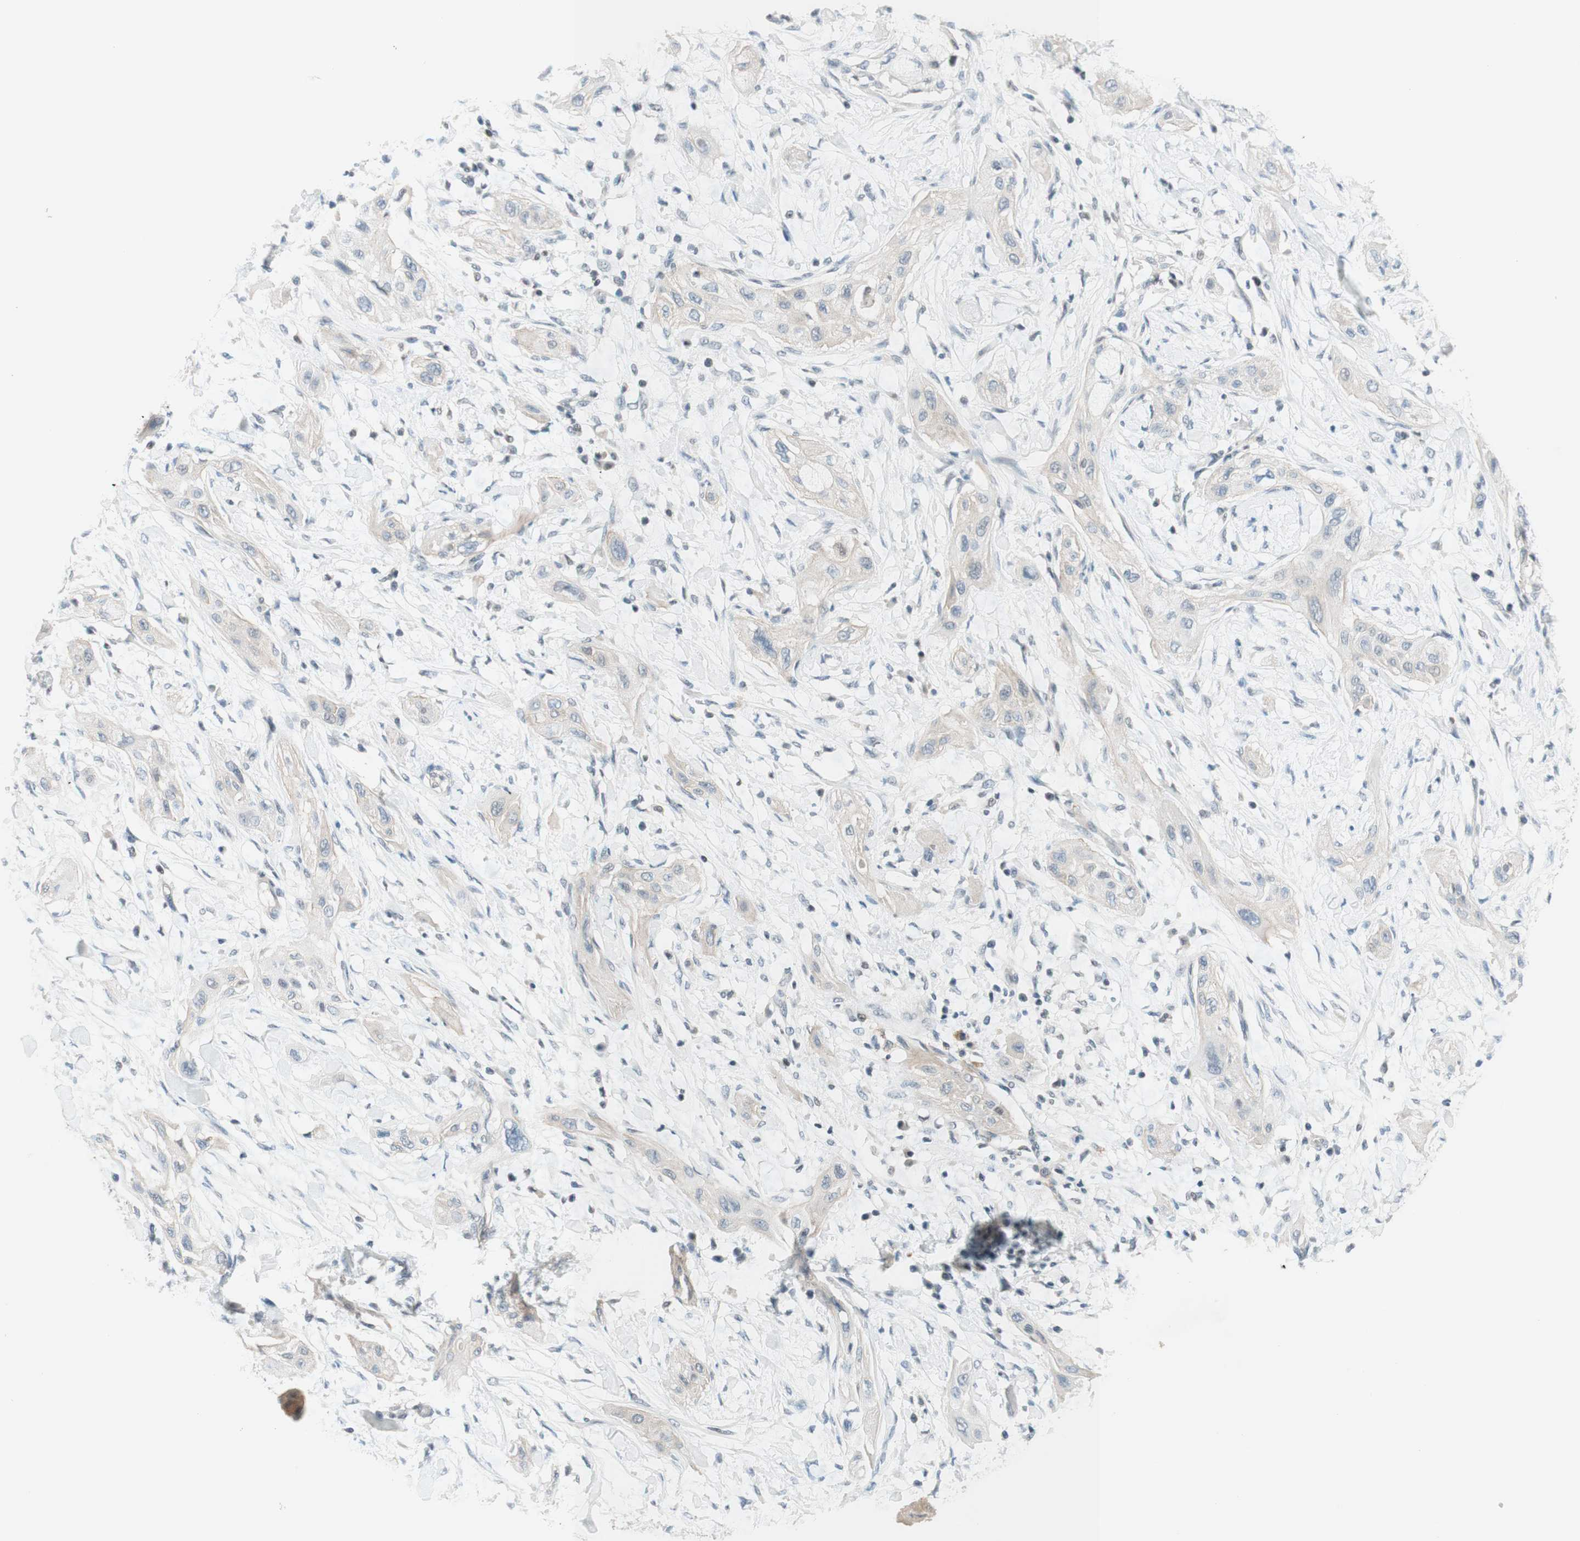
{"staining": {"intensity": "negative", "quantity": "none", "location": "none"}, "tissue": "lung cancer", "cell_type": "Tumor cells", "image_type": "cancer", "snomed": [{"axis": "morphology", "description": "Squamous cell carcinoma, NOS"}, {"axis": "topography", "description": "Lung"}], "caption": "Micrograph shows no protein staining in tumor cells of squamous cell carcinoma (lung) tissue. (DAB (3,3'-diaminobenzidine) immunohistochemistry (IHC) with hematoxylin counter stain).", "gene": "JPH1", "patient": {"sex": "female", "age": 47}}